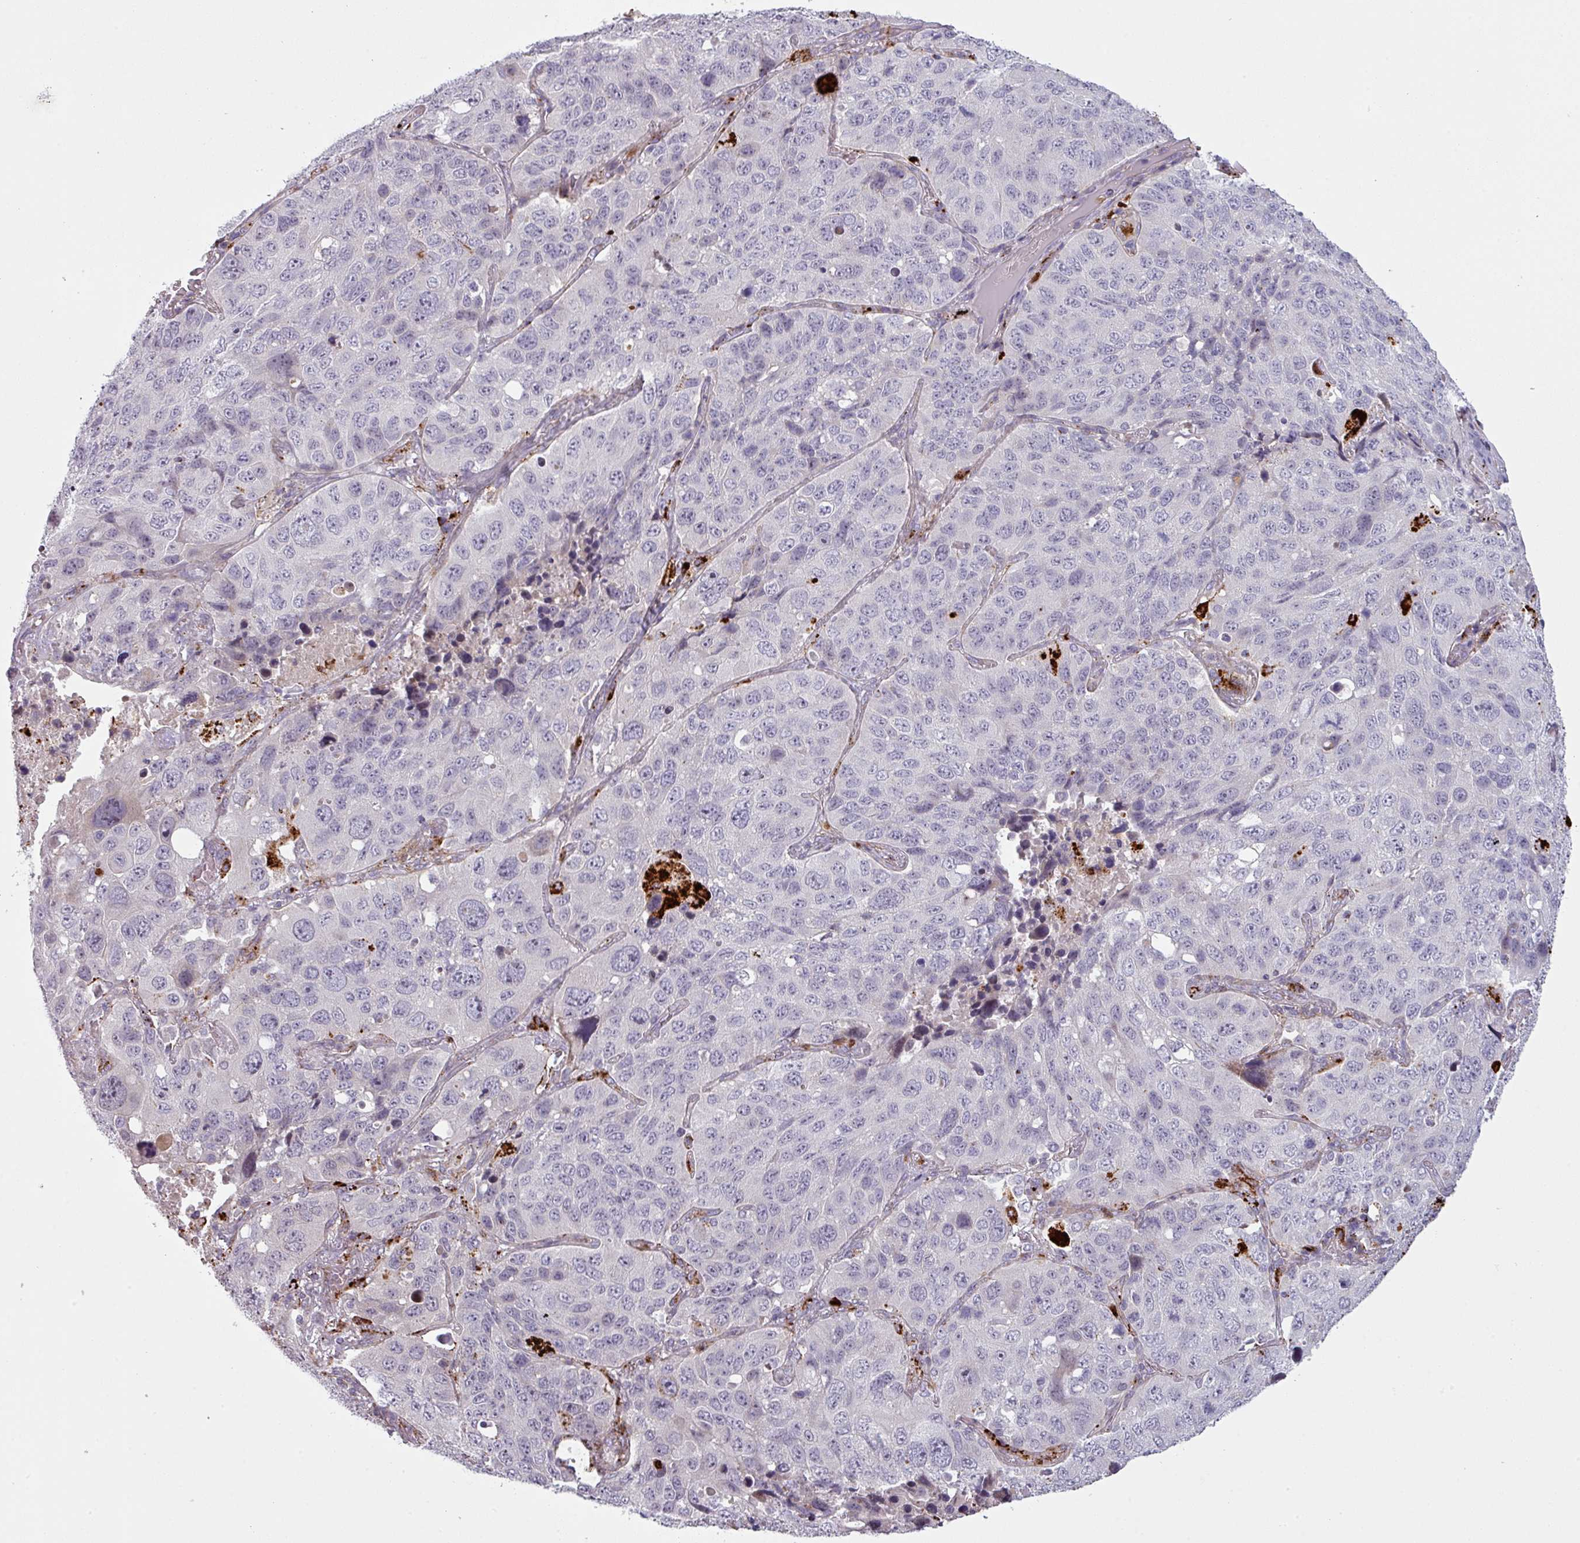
{"staining": {"intensity": "negative", "quantity": "none", "location": "none"}, "tissue": "lung cancer", "cell_type": "Tumor cells", "image_type": "cancer", "snomed": [{"axis": "morphology", "description": "Squamous cell carcinoma, NOS"}, {"axis": "topography", "description": "Lung"}], "caption": "Human squamous cell carcinoma (lung) stained for a protein using immunohistochemistry reveals no expression in tumor cells.", "gene": "MAP7D2", "patient": {"sex": "male", "age": 60}}